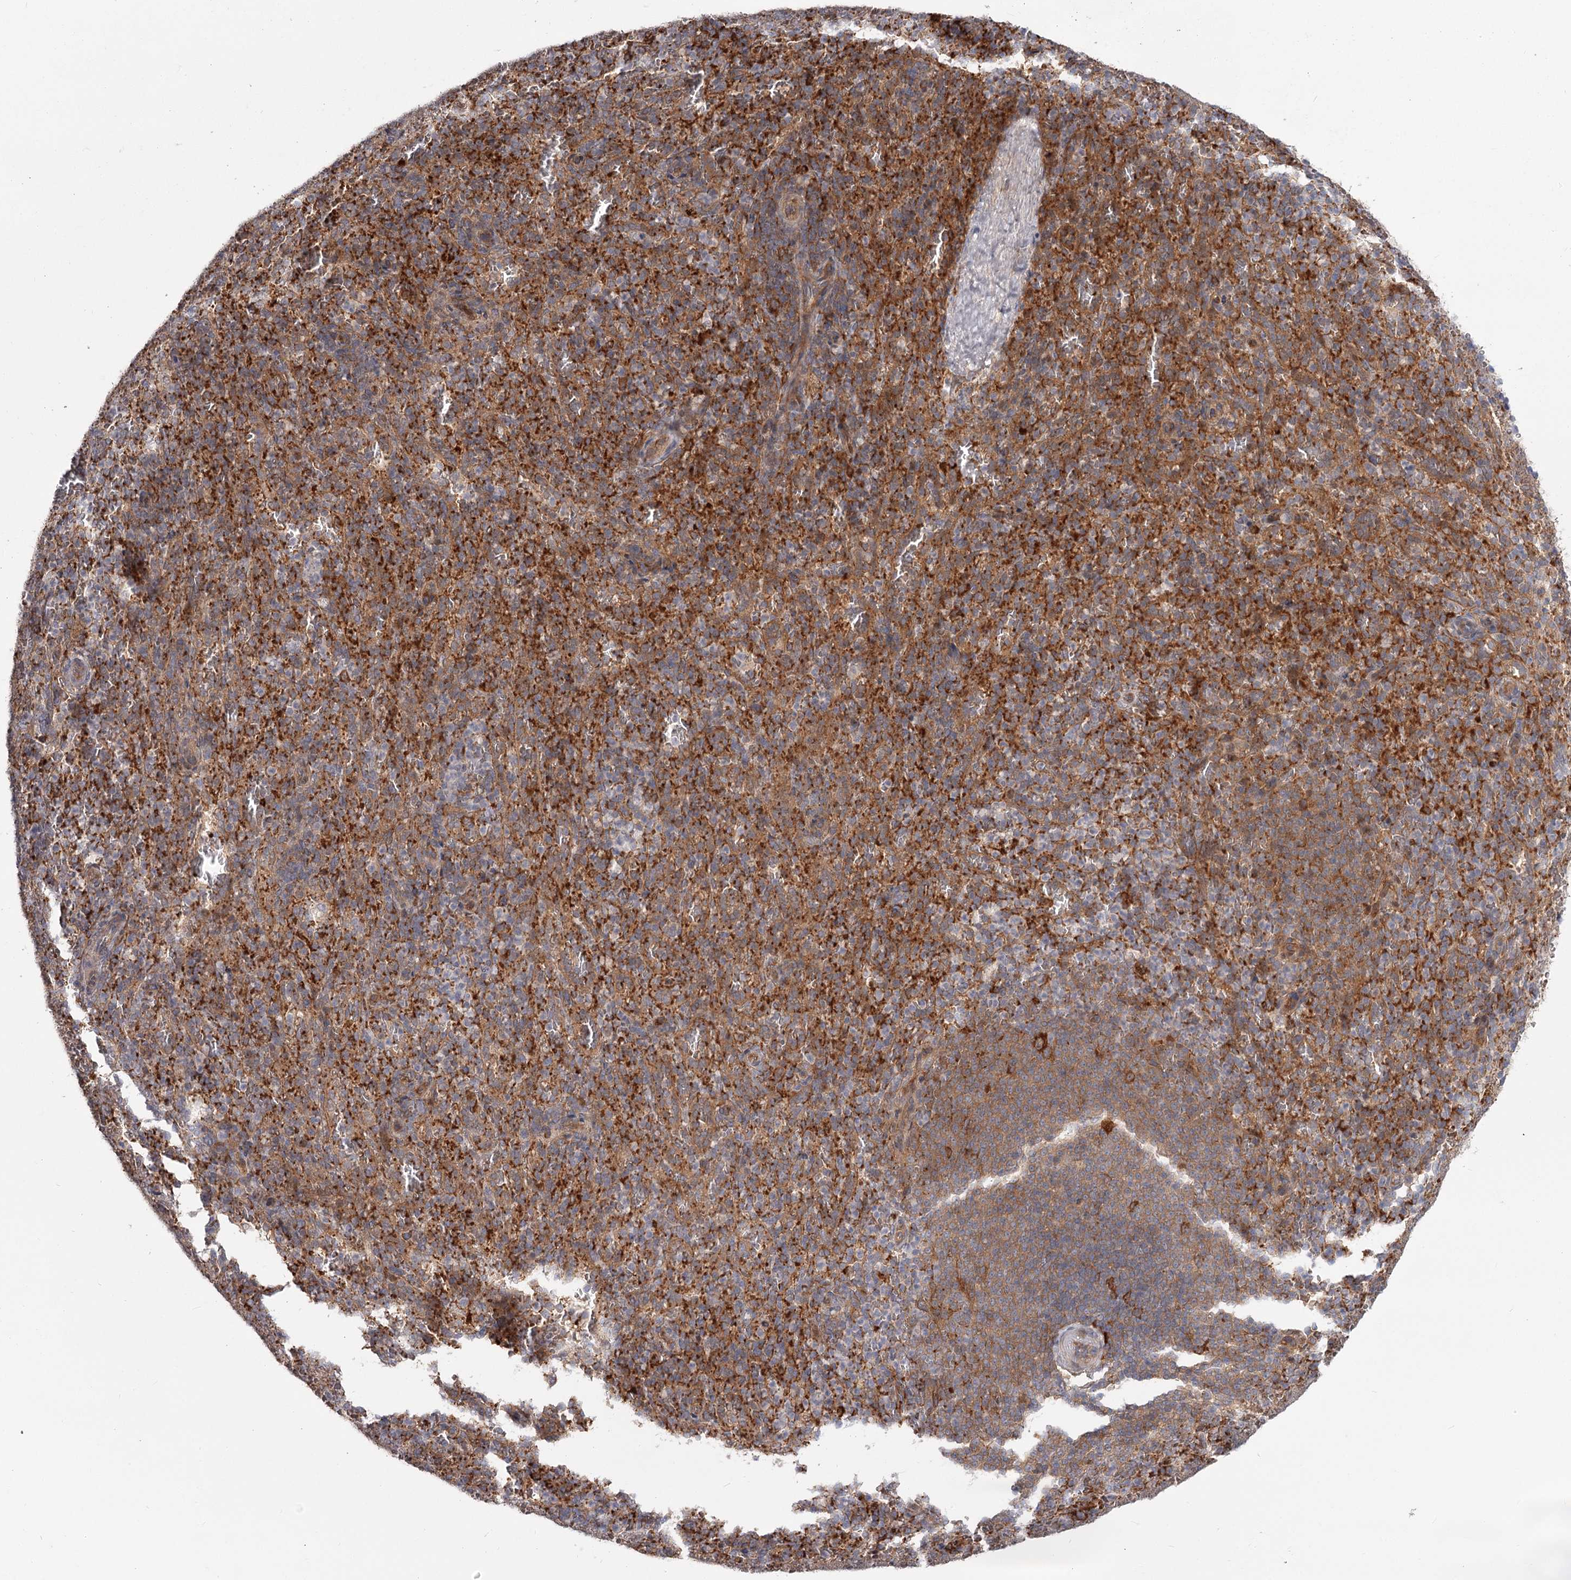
{"staining": {"intensity": "moderate", "quantity": "25%-75%", "location": "cytoplasmic/membranous"}, "tissue": "spleen", "cell_type": "Cells in red pulp", "image_type": "normal", "snomed": [{"axis": "morphology", "description": "Normal tissue, NOS"}, {"axis": "topography", "description": "Spleen"}], "caption": "Human spleen stained with a brown dye displays moderate cytoplasmic/membranous positive expression in approximately 25%-75% of cells in red pulp.", "gene": "CCNG2", "patient": {"sex": "female", "age": 21}}